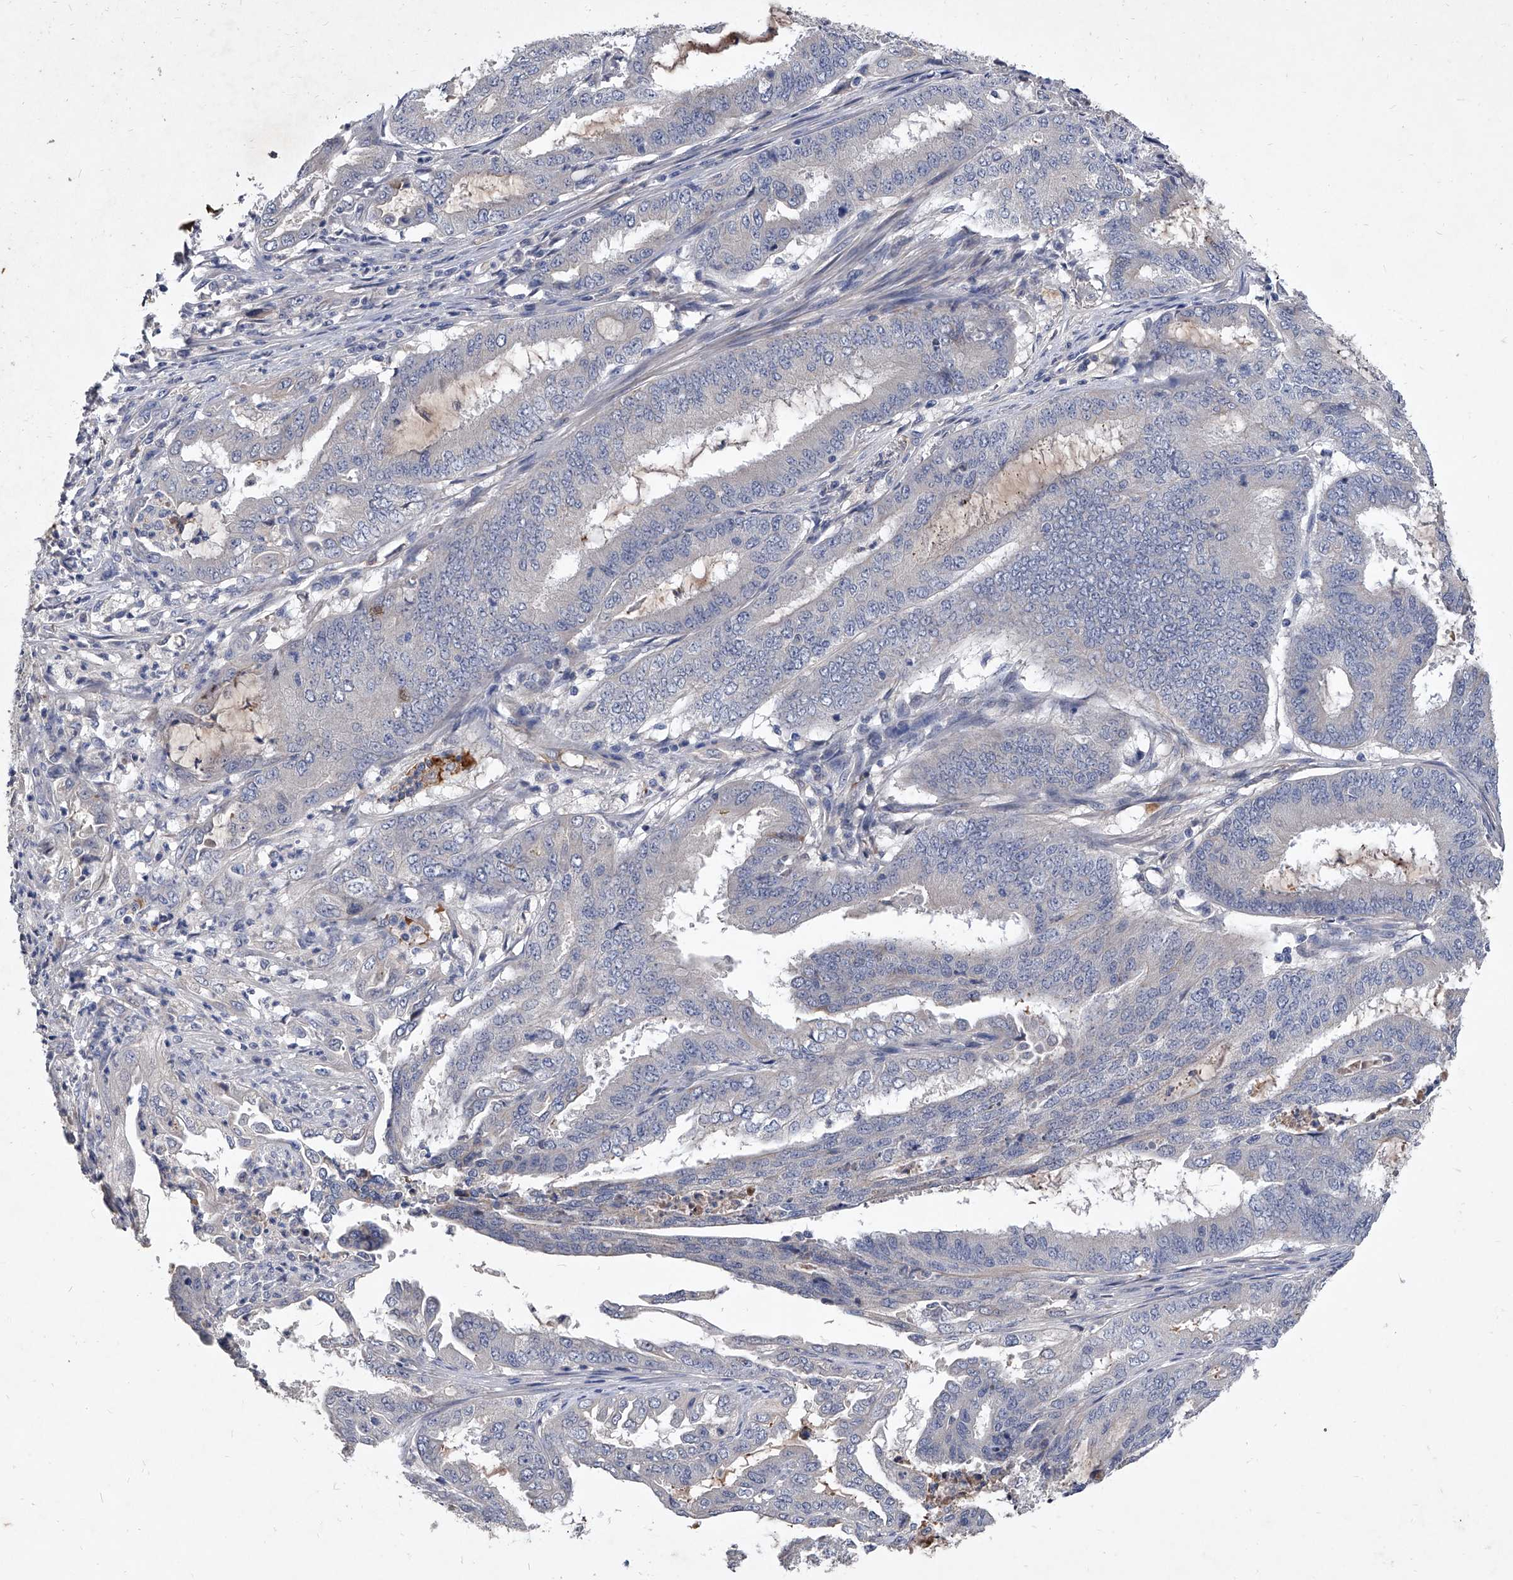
{"staining": {"intensity": "negative", "quantity": "none", "location": "none"}, "tissue": "endometrial cancer", "cell_type": "Tumor cells", "image_type": "cancer", "snomed": [{"axis": "morphology", "description": "Adenocarcinoma, NOS"}, {"axis": "topography", "description": "Endometrium"}], "caption": "Photomicrograph shows no significant protein positivity in tumor cells of endometrial adenocarcinoma.", "gene": "C5", "patient": {"sex": "female", "age": 51}}